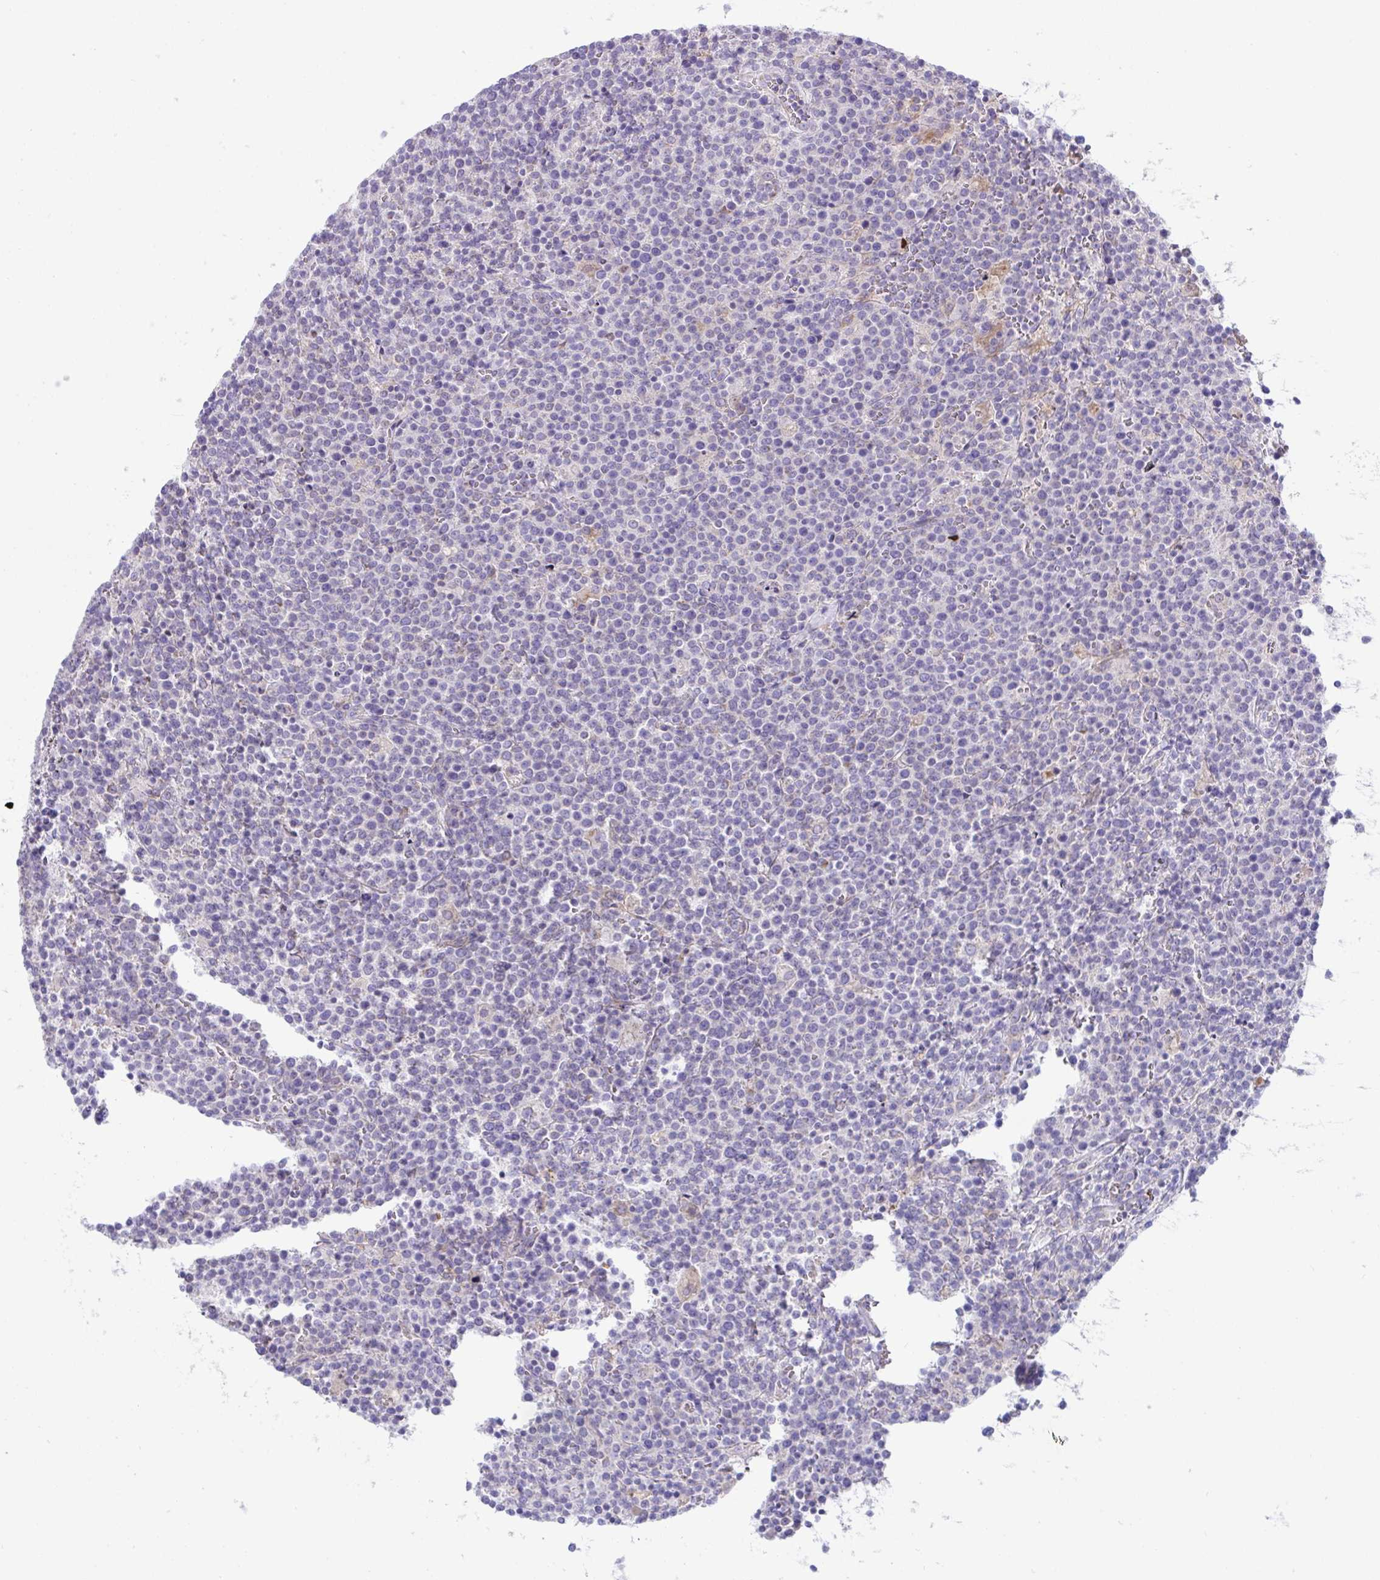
{"staining": {"intensity": "negative", "quantity": "none", "location": "none"}, "tissue": "lymphoma", "cell_type": "Tumor cells", "image_type": "cancer", "snomed": [{"axis": "morphology", "description": "Malignant lymphoma, non-Hodgkin's type, High grade"}, {"axis": "topography", "description": "Lymph node"}], "caption": "Immunohistochemical staining of human high-grade malignant lymphoma, non-Hodgkin's type reveals no significant positivity in tumor cells.", "gene": "PLA2G12B", "patient": {"sex": "male", "age": 61}}